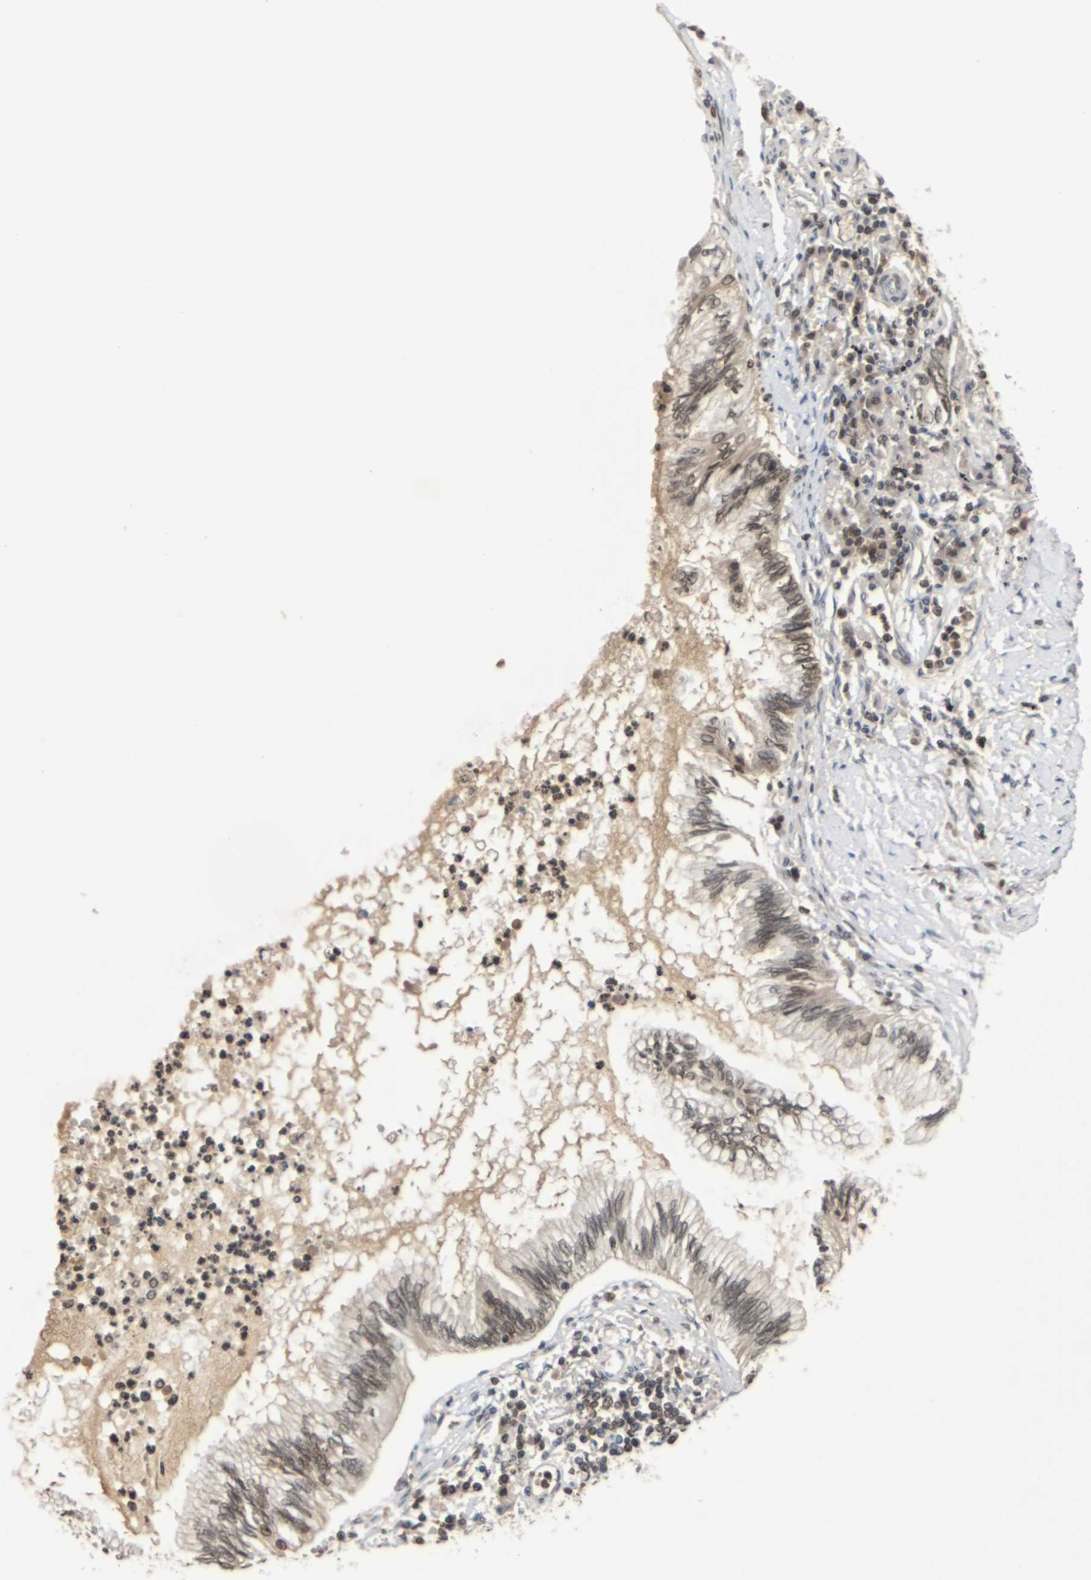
{"staining": {"intensity": "moderate", "quantity": ">75%", "location": "nuclear"}, "tissue": "lung cancer", "cell_type": "Tumor cells", "image_type": "cancer", "snomed": [{"axis": "morphology", "description": "Normal tissue, NOS"}, {"axis": "morphology", "description": "Adenocarcinoma, NOS"}, {"axis": "topography", "description": "Bronchus"}, {"axis": "topography", "description": "Lung"}], "caption": "This is a photomicrograph of immunohistochemistry staining of adenocarcinoma (lung), which shows moderate expression in the nuclear of tumor cells.", "gene": "NELFA", "patient": {"sex": "female", "age": 70}}